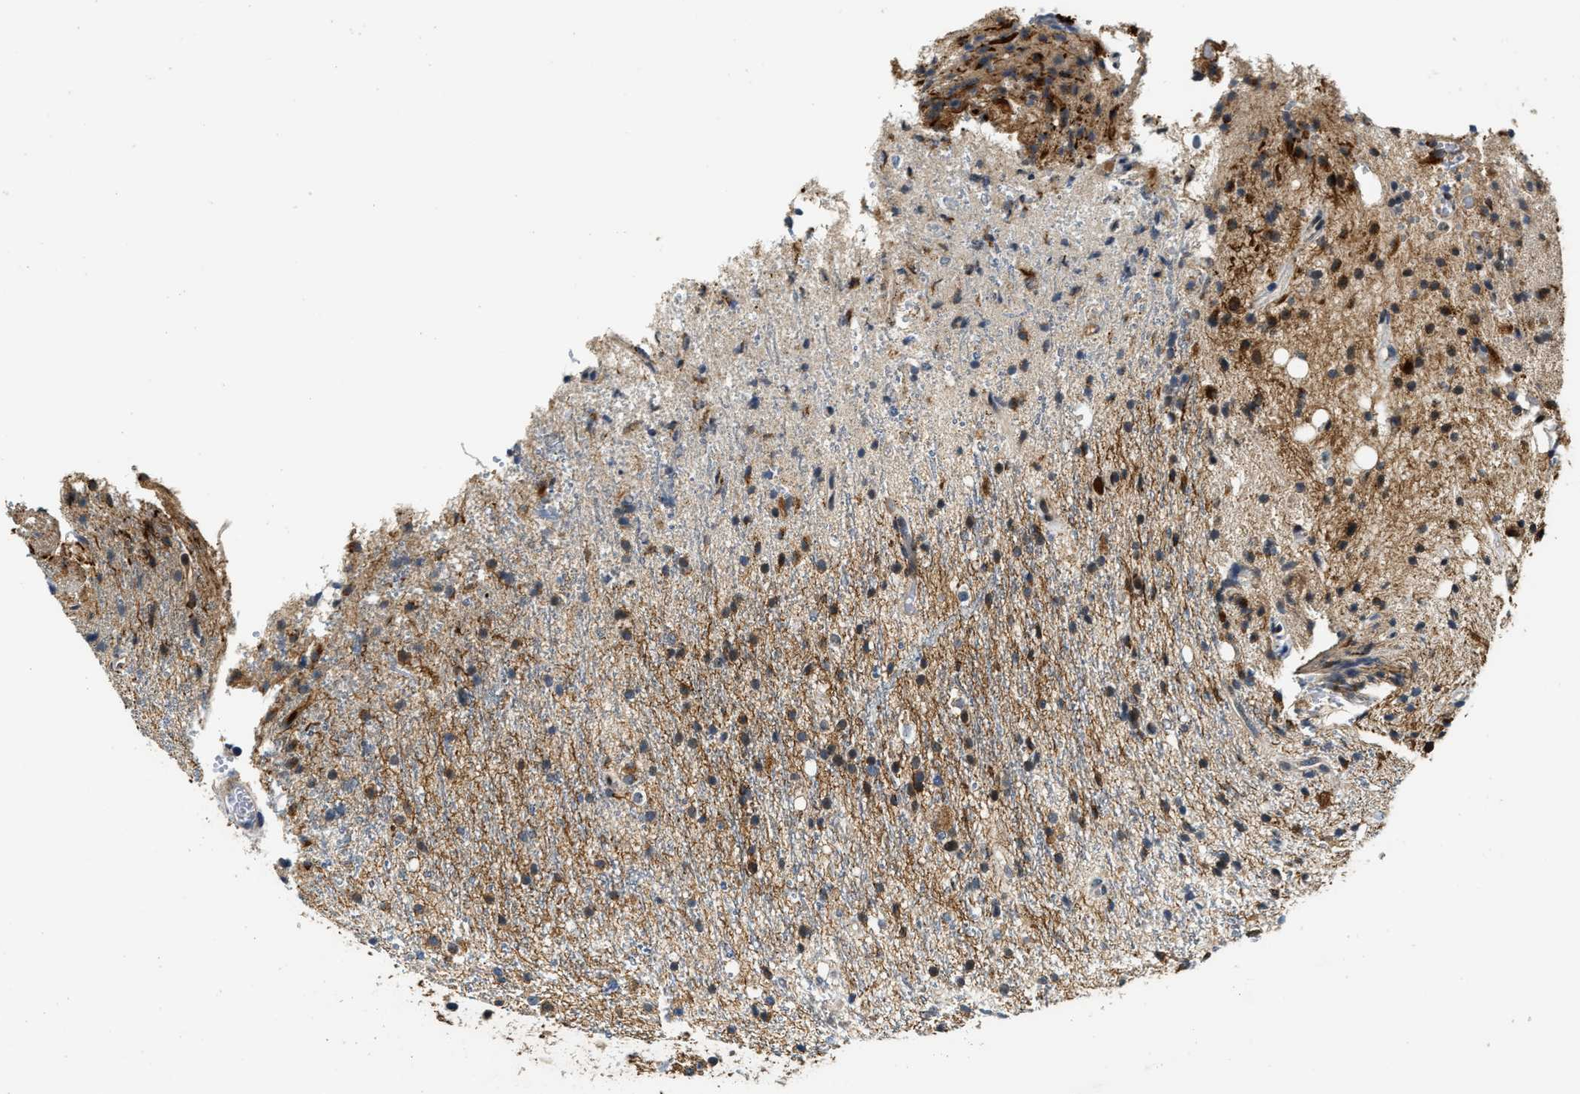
{"staining": {"intensity": "moderate", "quantity": ">75%", "location": "cytoplasmic/membranous"}, "tissue": "glioma", "cell_type": "Tumor cells", "image_type": "cancer", "snomed": [{"axis": "morphology", "description": "Glioma, malignant, High grade"}, {"axis": "topography", "description": "Brain"}], "caption": "Brown immunohistochemical staining in malignant glioma (high-grade) exhibits moderate cytoplasmic/membranous expression in about >75% of tumor cells.", "gene": "EXTL2", "patient": {"sex": "male", "age": 47}}